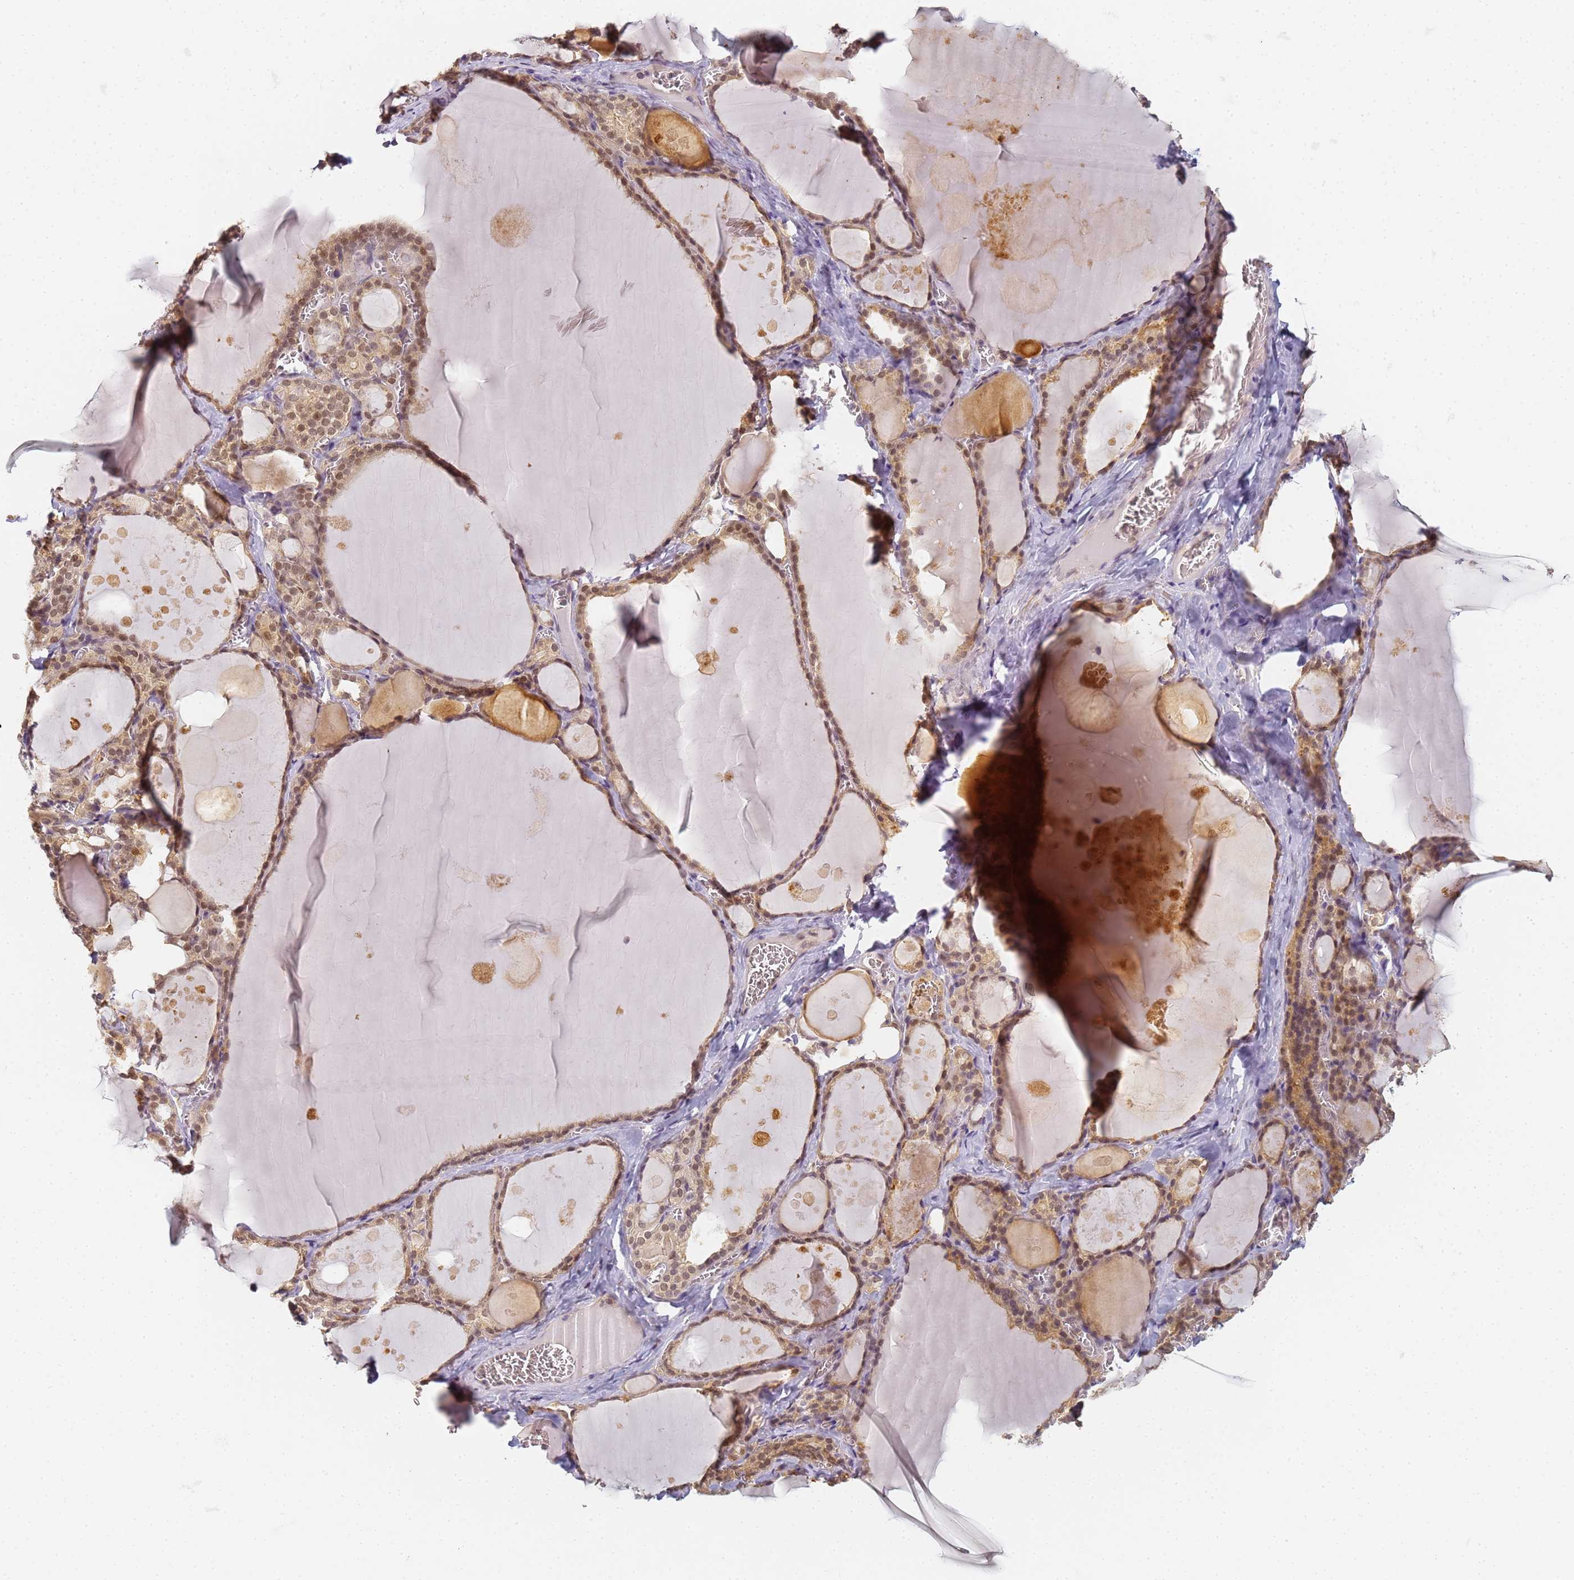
{"staining": {"intensity": "moderate", "quantity": ">75%", "location": "cytoplasmic/membranous,nuclear"}, "tissue": "thyroid gland", "cell_type": "Glandular cells", "image_type": "normal", "snomed": [{"axis": "morphology", "description": "Normal tissue, NOS"}, {"axis": "topography", "description": "Thyroid gland"}], "caption": "This photomicrograph demonstrates IHC staining of unremarkable thyroid gland, with medium moderate cytoplasmic/membranous,nuclear positivity in approximately >75% of glandular cells.", "gene": "HMCES", "patient": {"sex": "male", "age": 56}}